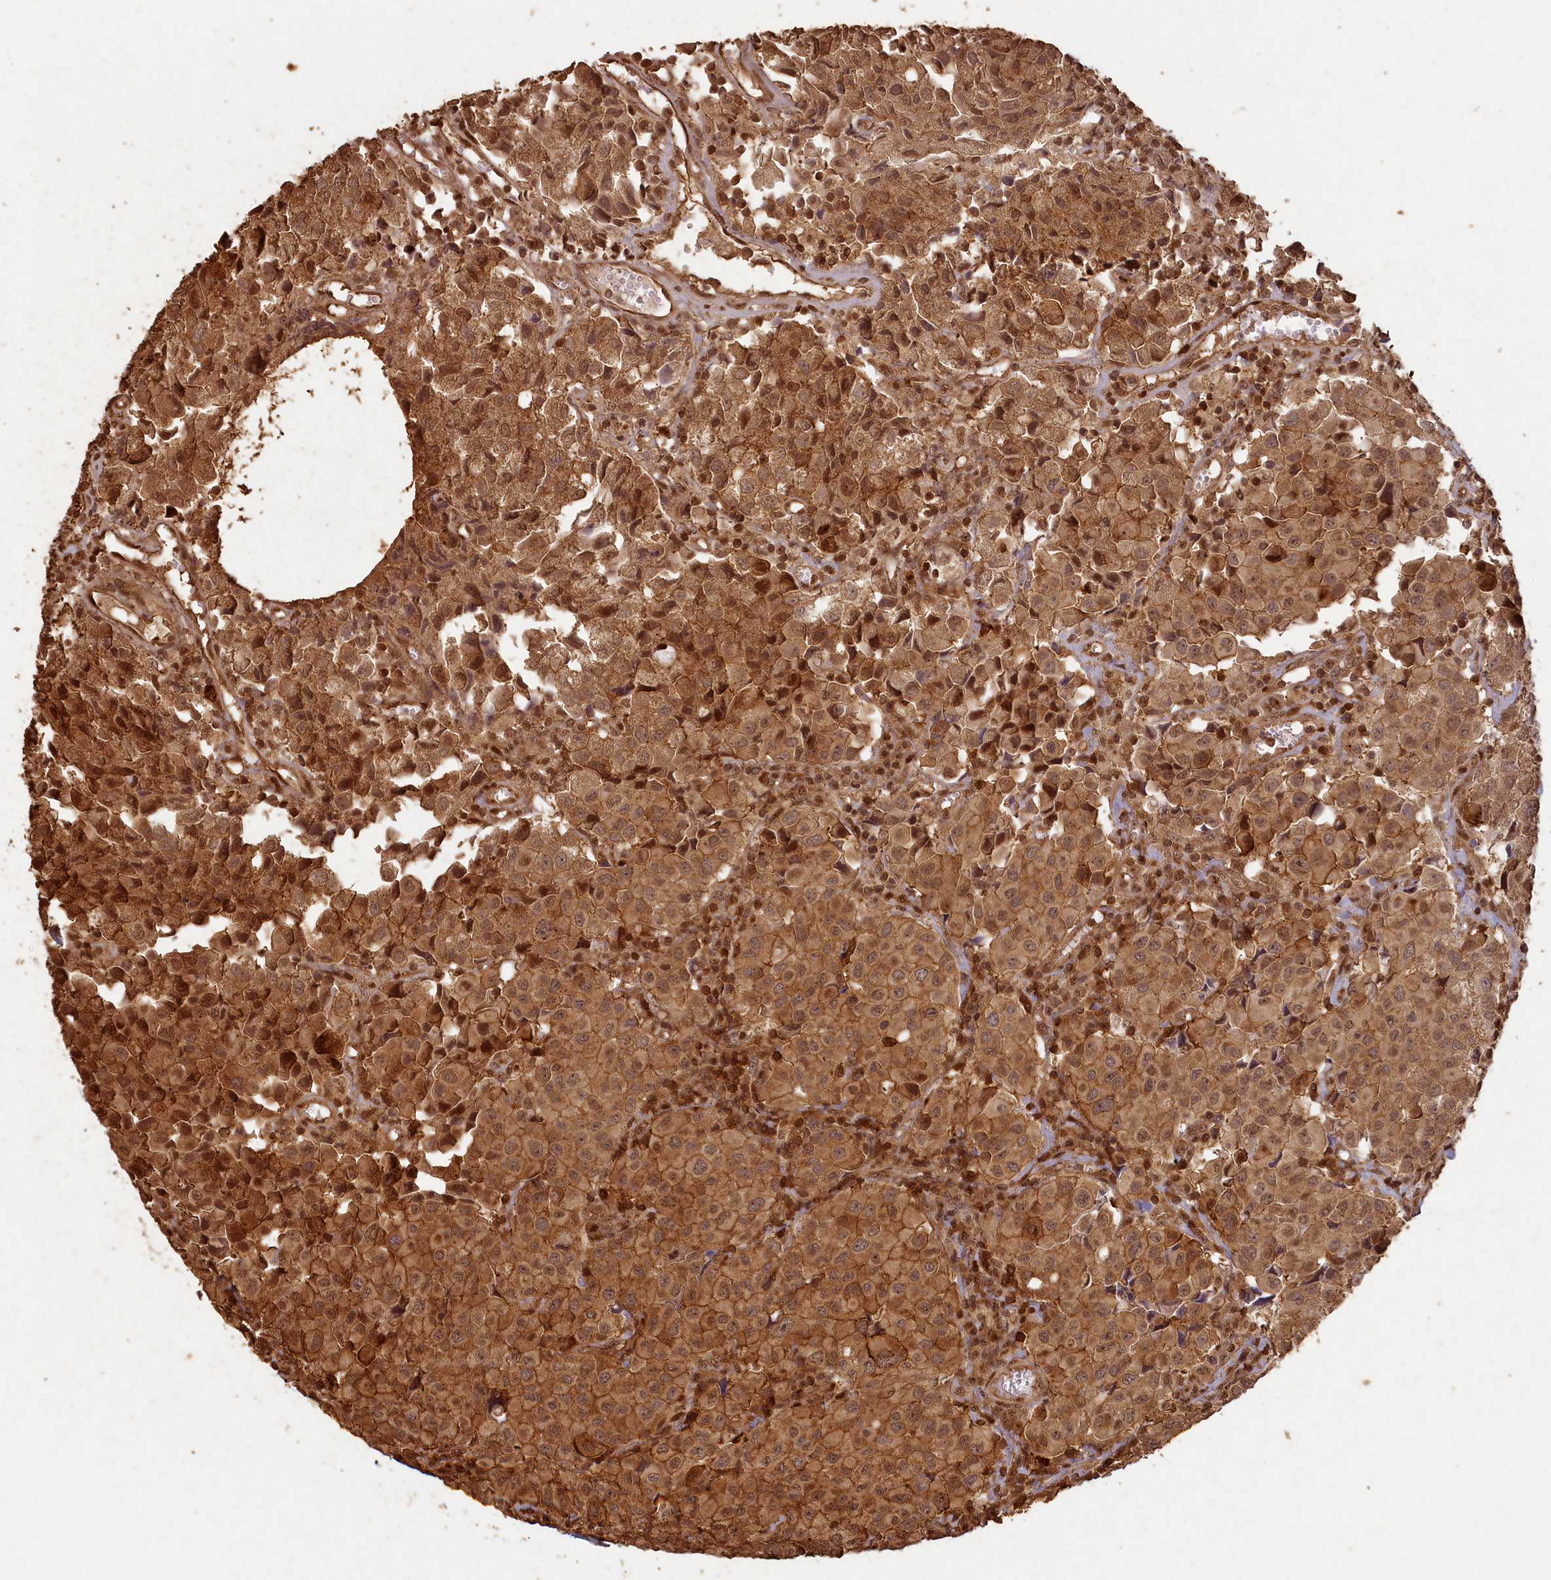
{"staining": {"intensity": "moderate", "quantity": ">75%", "location": "cytoplasmic/membranous"}, "tissue": "urothelial cancer", "cell_type": "Tumor cells", "image_type": "cancer", "snomed": [{"axis": "morphology", "description": "Urothelial carcinoma, High grade"}, {"axis": "topography", "description": "Urinary bladder"}], "caption": "Human urothelial carcinoma (high-grade) stained with a brown dye exhibits moderate cytoplasmic/membranous positive positivity in about >75% of tumor cells.", "gene": "MADD", "patient": {"sex": "female", "age": 75}}